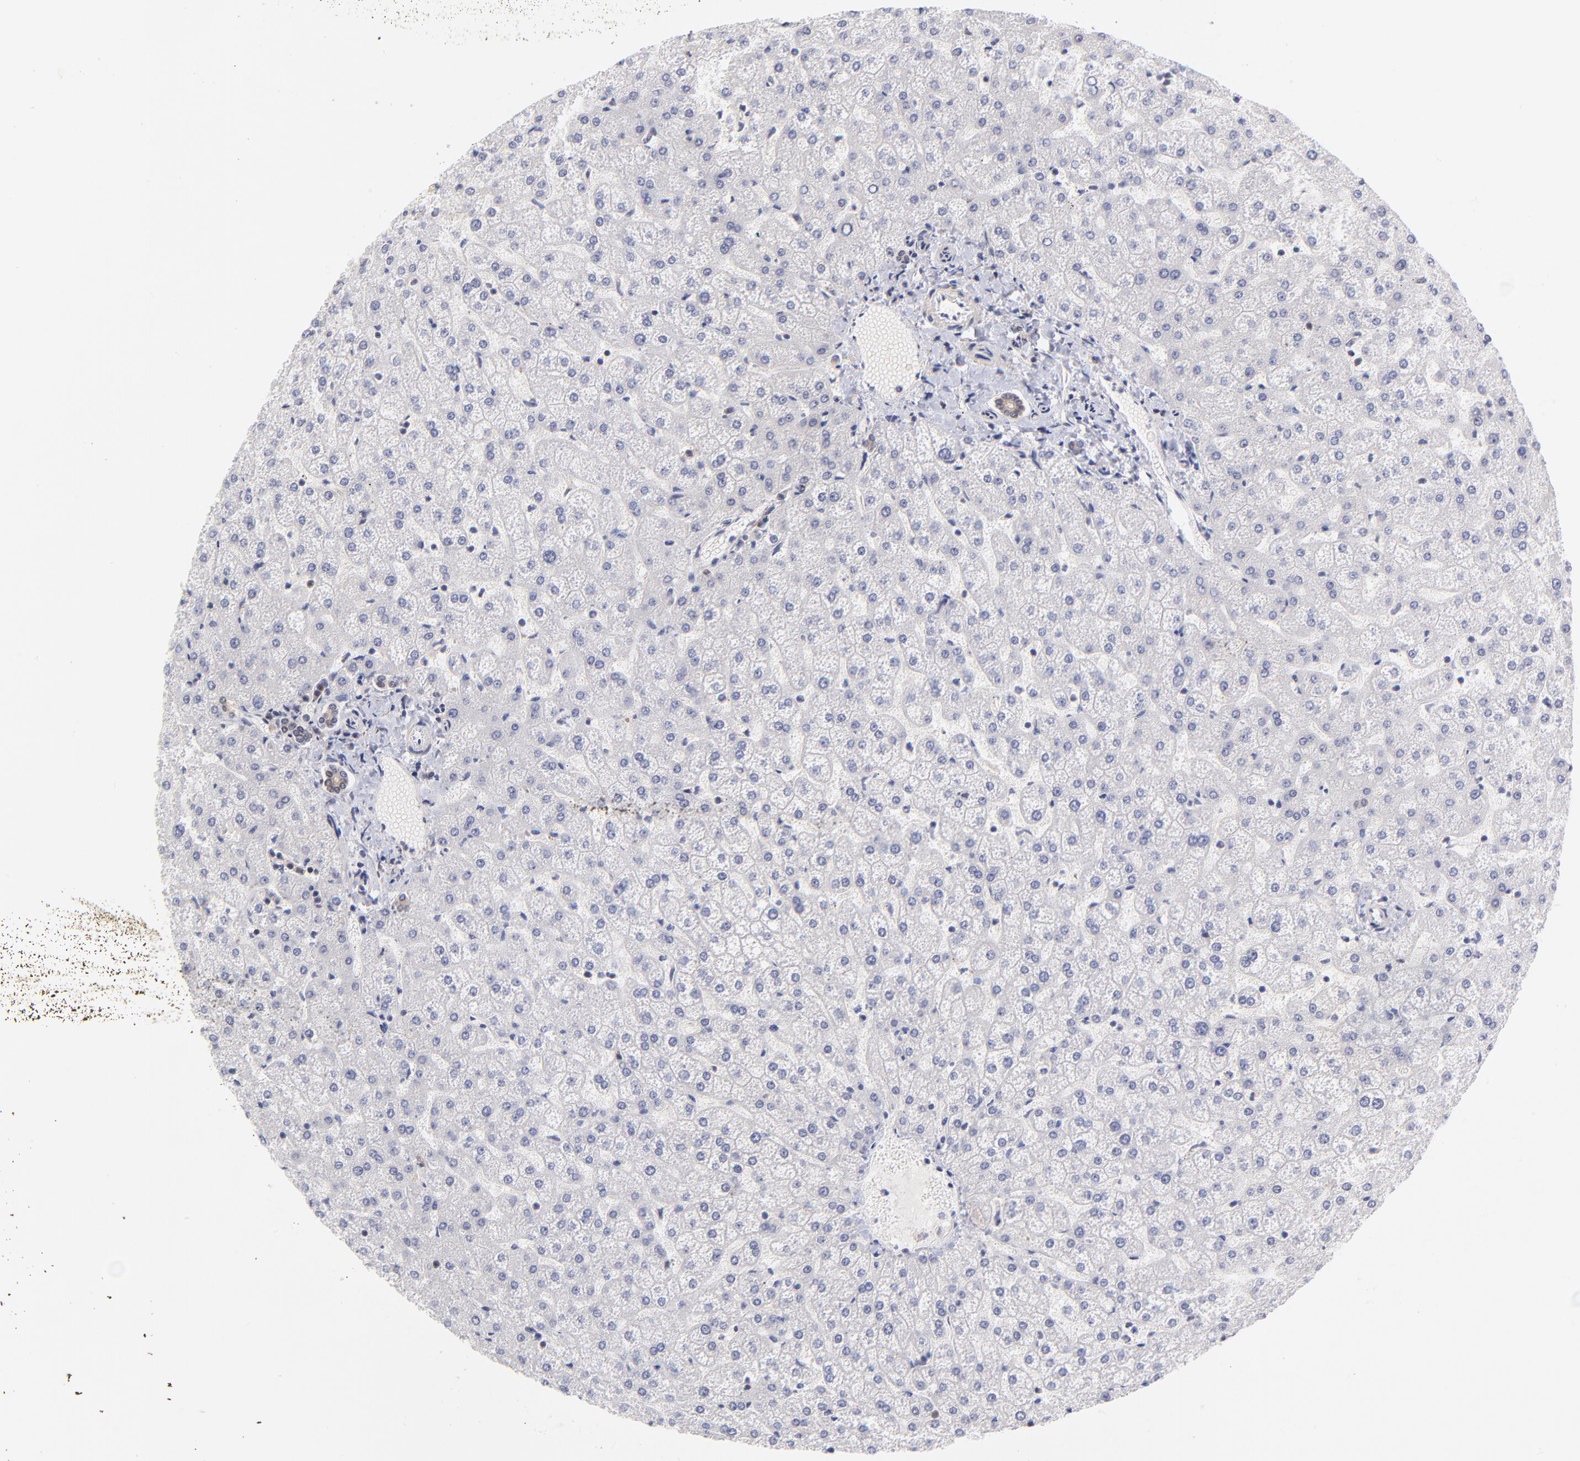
{"staining": {"intensity": "weak", "quantity": ">75%", "location": "cytoplasmic/membranous"}, "tissue": "liver", "cell_type": "Cholangiocytes", "image_type": "normal", "snomed": [{"axis": "morphology", "description": "Normal tissue, NOS"}, {"axis": "topography", "description": "Liver"}], "caption": "Benign liver shows weak cytoplasmic/membranous expression in approximately >75% of cholangiocytes, visualized by immunohistochemistry.", "gene": "UBE2E2", "patient": {"sex": "female", "age": 32}}